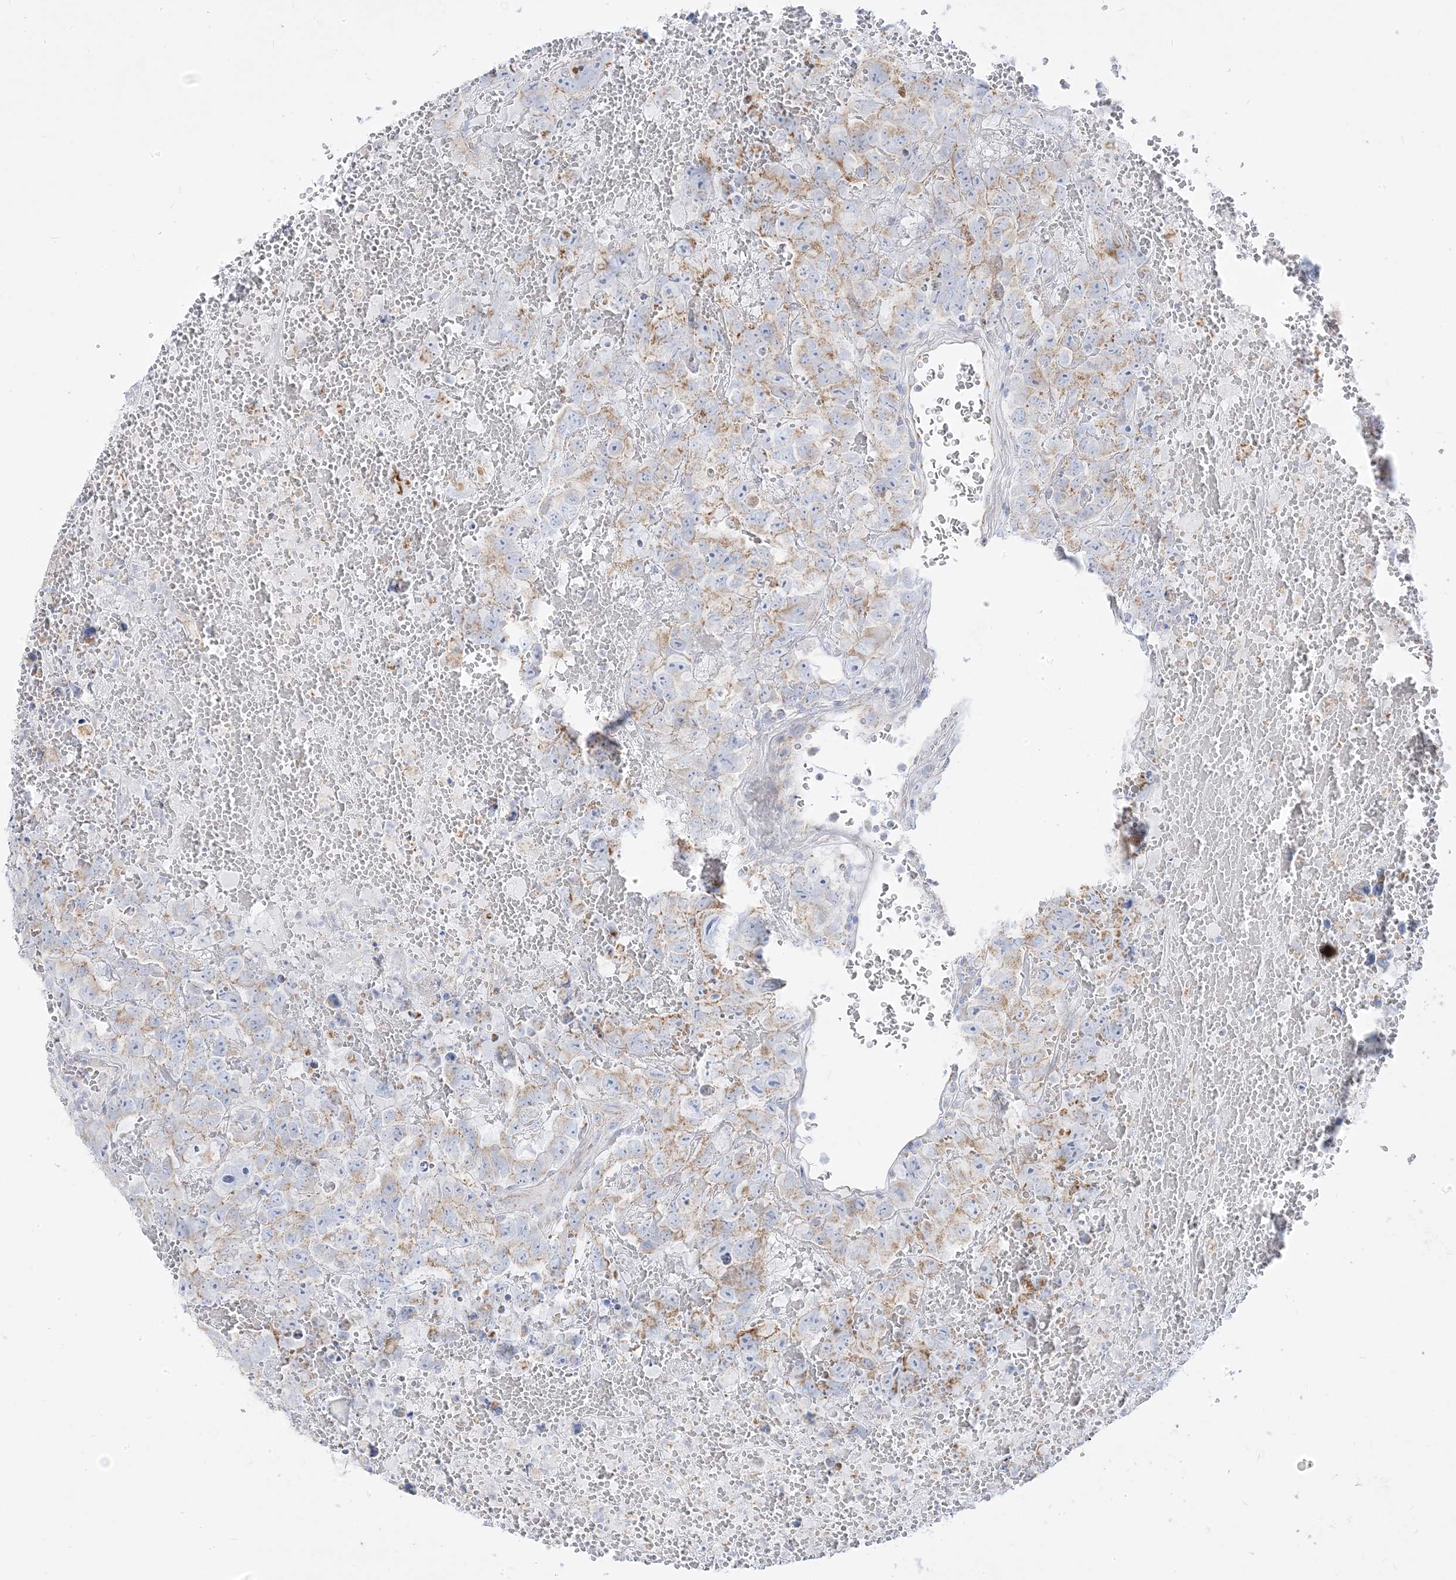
{"staining": {"intensity": "weak", "quantity": "<25%", "location": "cytoplasmic/membranous"}, "tissue": "testis cancer", "cell_type": "Tumor cells", "image_type": "cancer", "snomed": [{"axis": "morphology", "description": "Carcinoma, Embryonal, NOS"}, {"axis": "topography", "description": "Testis"}], "caption": "This micrograph is of testis cancer stained with IHC to label a protein in brown with the nuclei are counter-stained blue. There is no positivity in tumor cells.", "gene": "PCCB", "patient": {"sex": "male", "age": 45}}